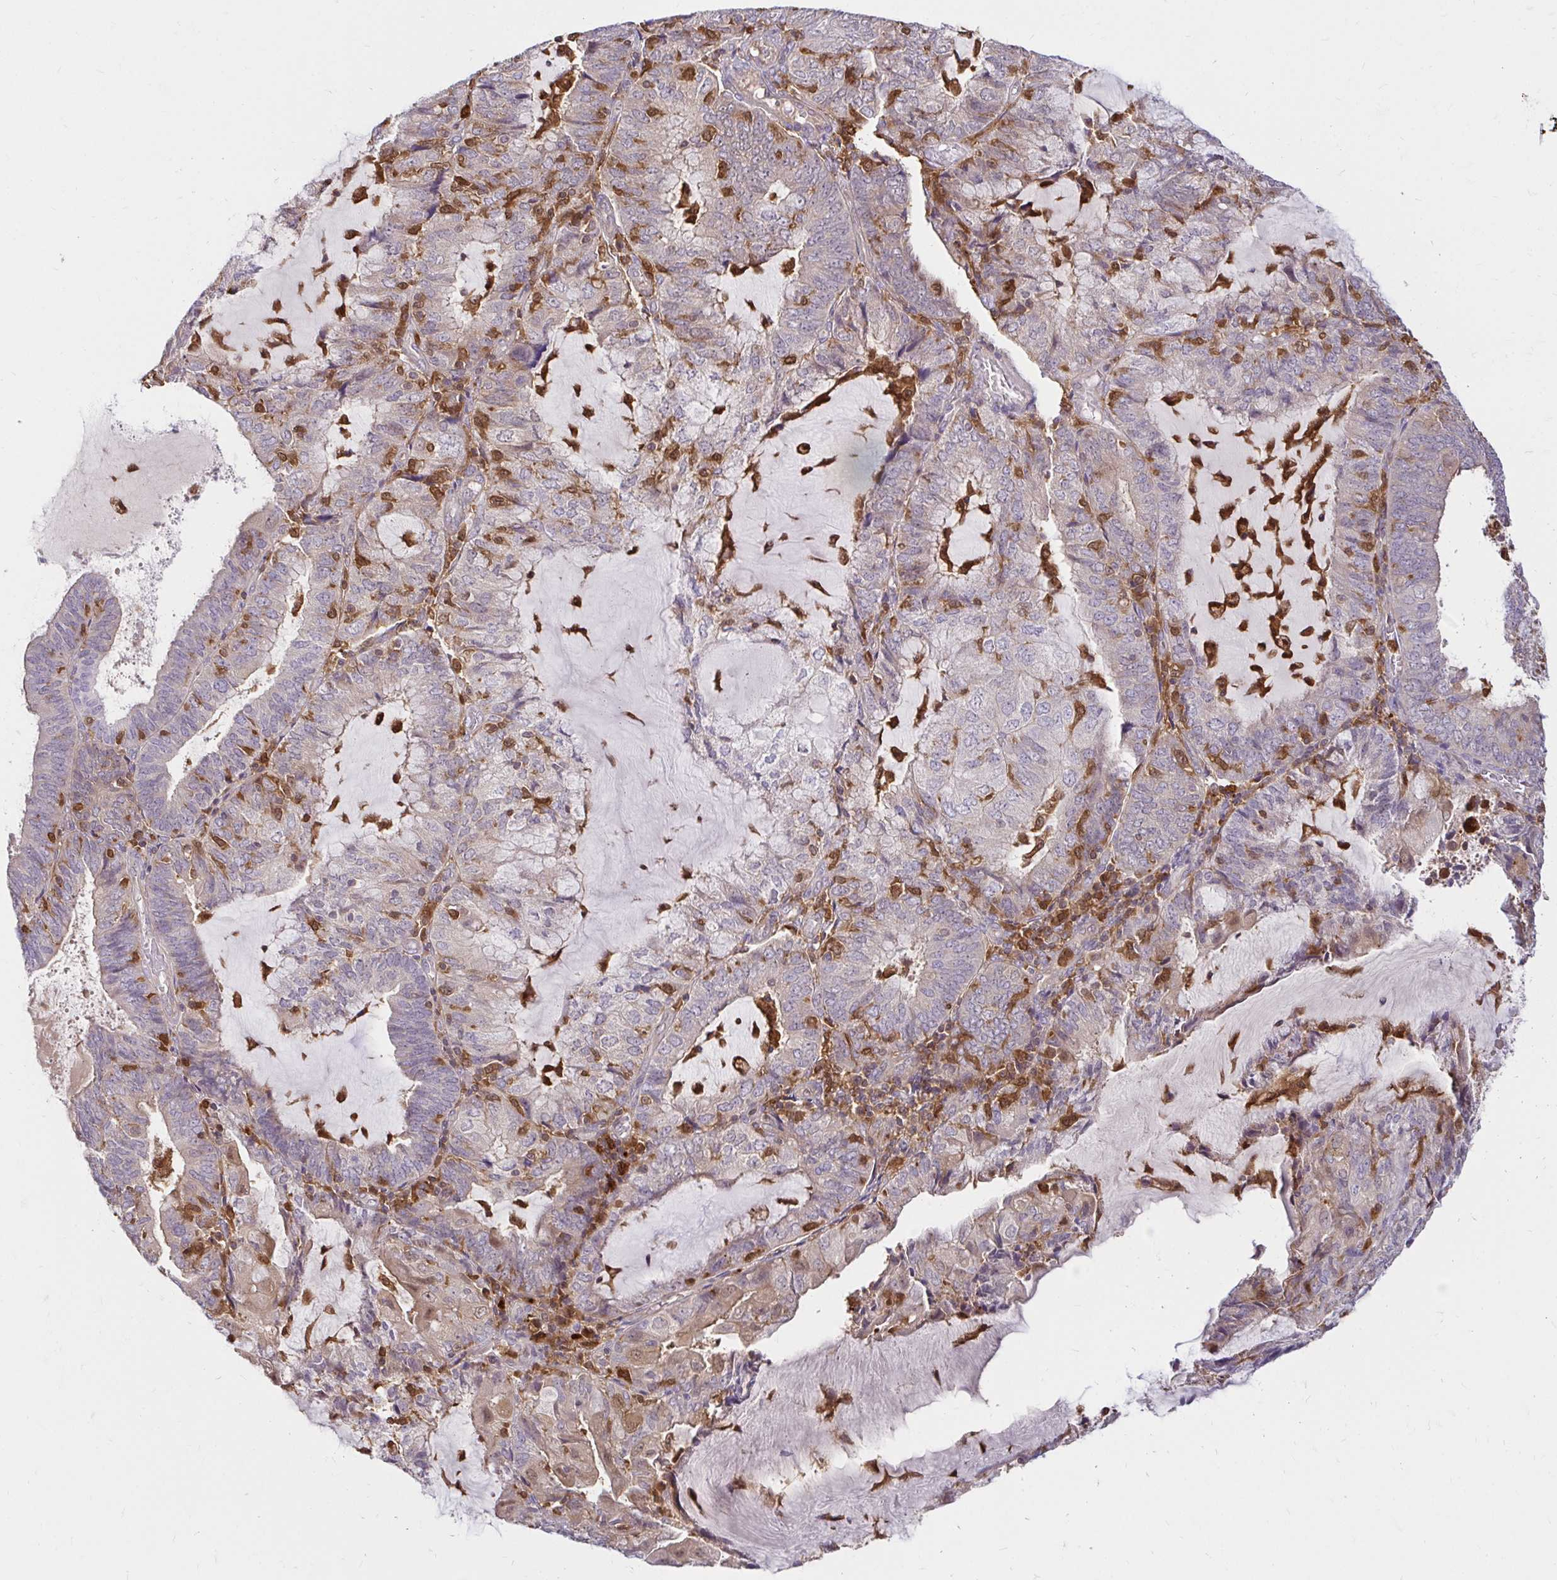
{"staining": {"intensity": "moderate", "quantity": "<25%", "location": "cytoplasmic/membranous"}, "tissue": "endometrial cancer", "cell_type": "Tumor cells", "image_type": "cancer", "snomed": [{"axis": "morphology", "description": "Adenocarcinoma, NOS"}, {"axis": "topography", "description": "Endometrium"}], "caption": "IHC (DAB) staining of human endometrial adenocarcinoma demonstrates moderate cytoplasmic/membranous protein staining in about <25% of tumor cells. (Stains: DAB (3,3'-diaminobenzidine) in brown, nuclei in blue, Microscopy: brightfield microscopy at high magnification).", "gene": "PYCARD", "patient": {"sex": "female", "age": 81}}